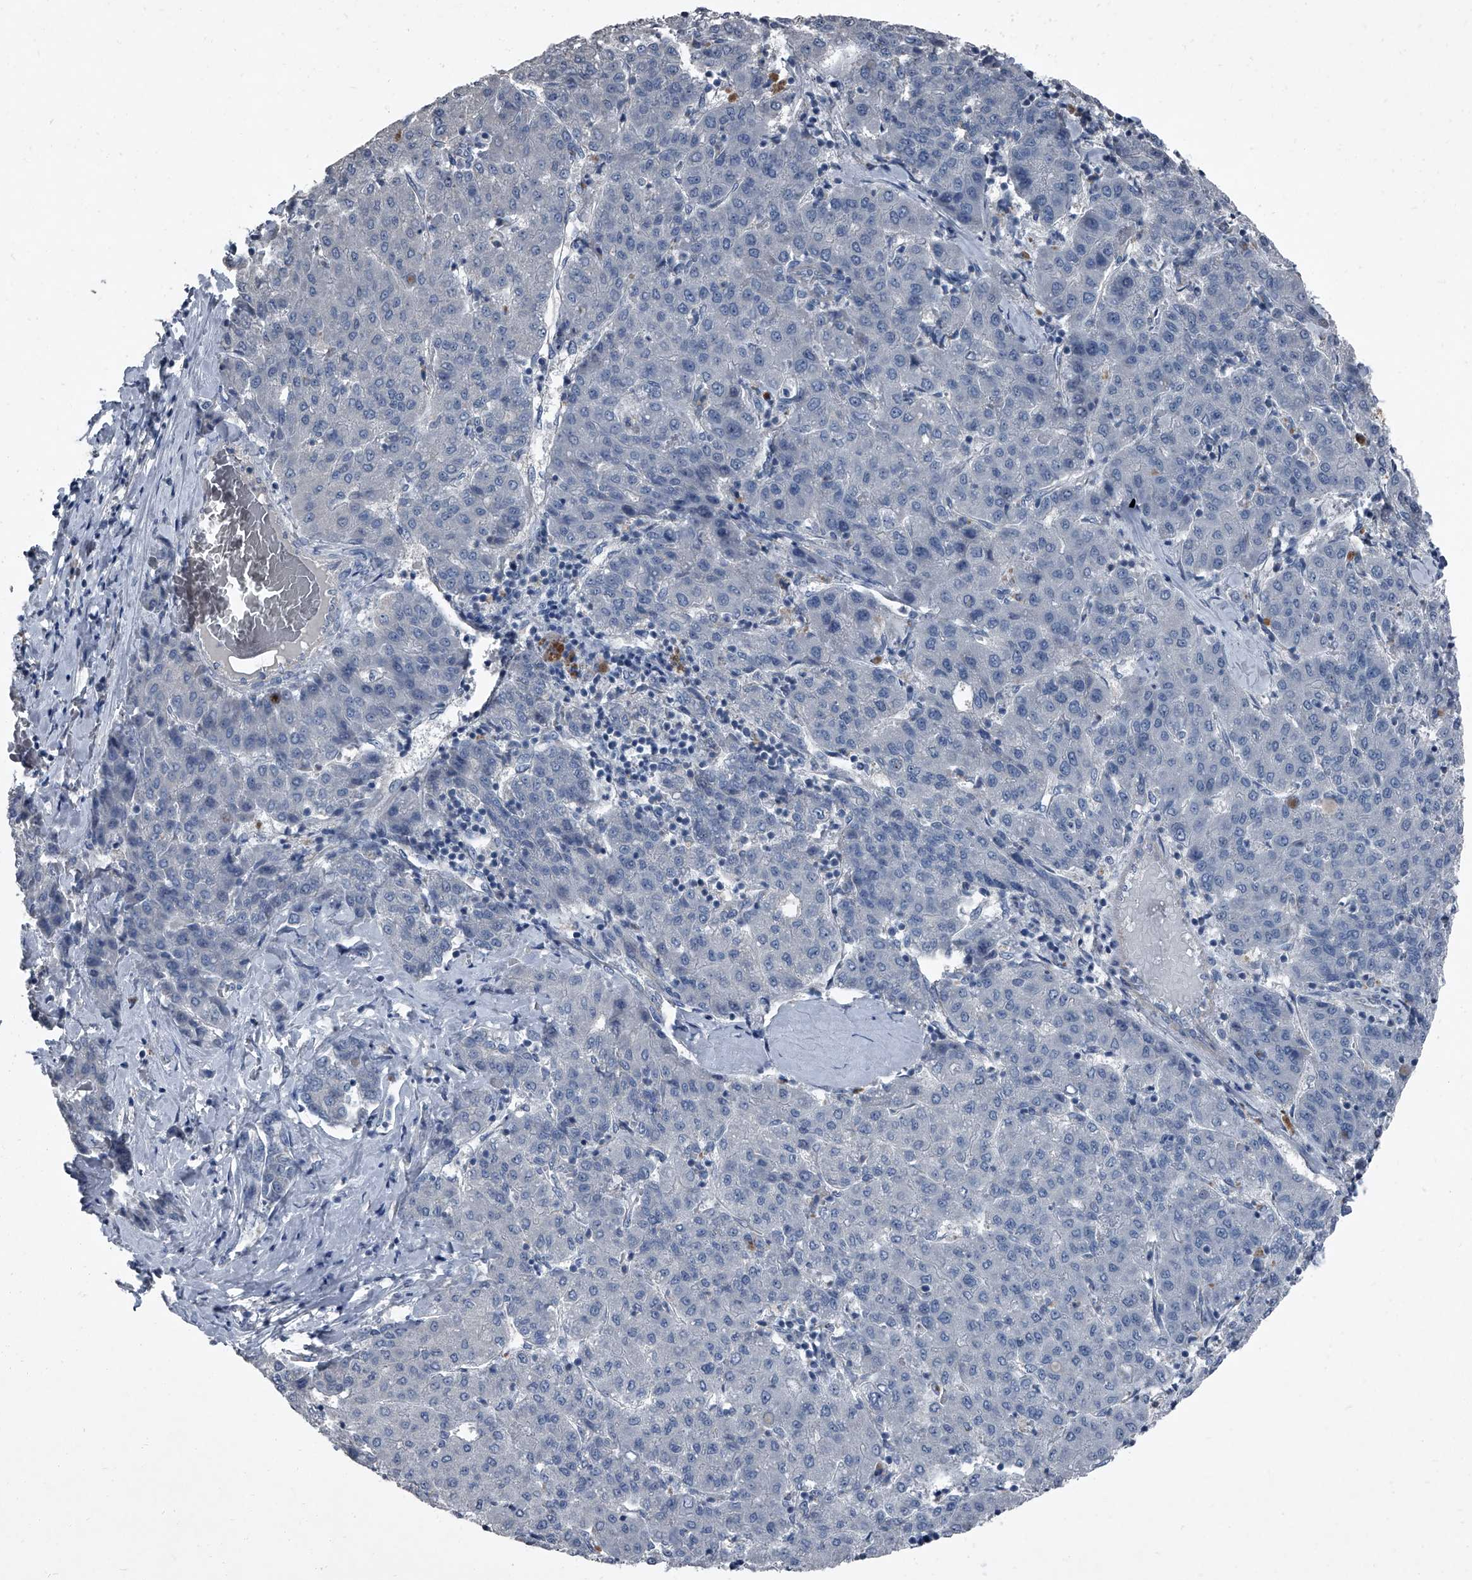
{"staining": {"intensity": "negative", "quantity": "none", "location": "none"}, "tissue": "liver cancer", "cell_type": "Tumor cells", "image_type": "cancer", "snomed": [{"axis": "morphology", "description": "Carcinoma, Hepatocellular, NOS"}, {"axis": "topography", "description": "Liver"}], "caption": "The IHC micrograph has no significant positivity in tumor cells of liver cancer tissue. The staining is performed using DAB brown chromogen with nuclei counter-stained in using hematoxylin.", "gene": "HEPHL1", "patient": {"sex": "male", "age": 65}}